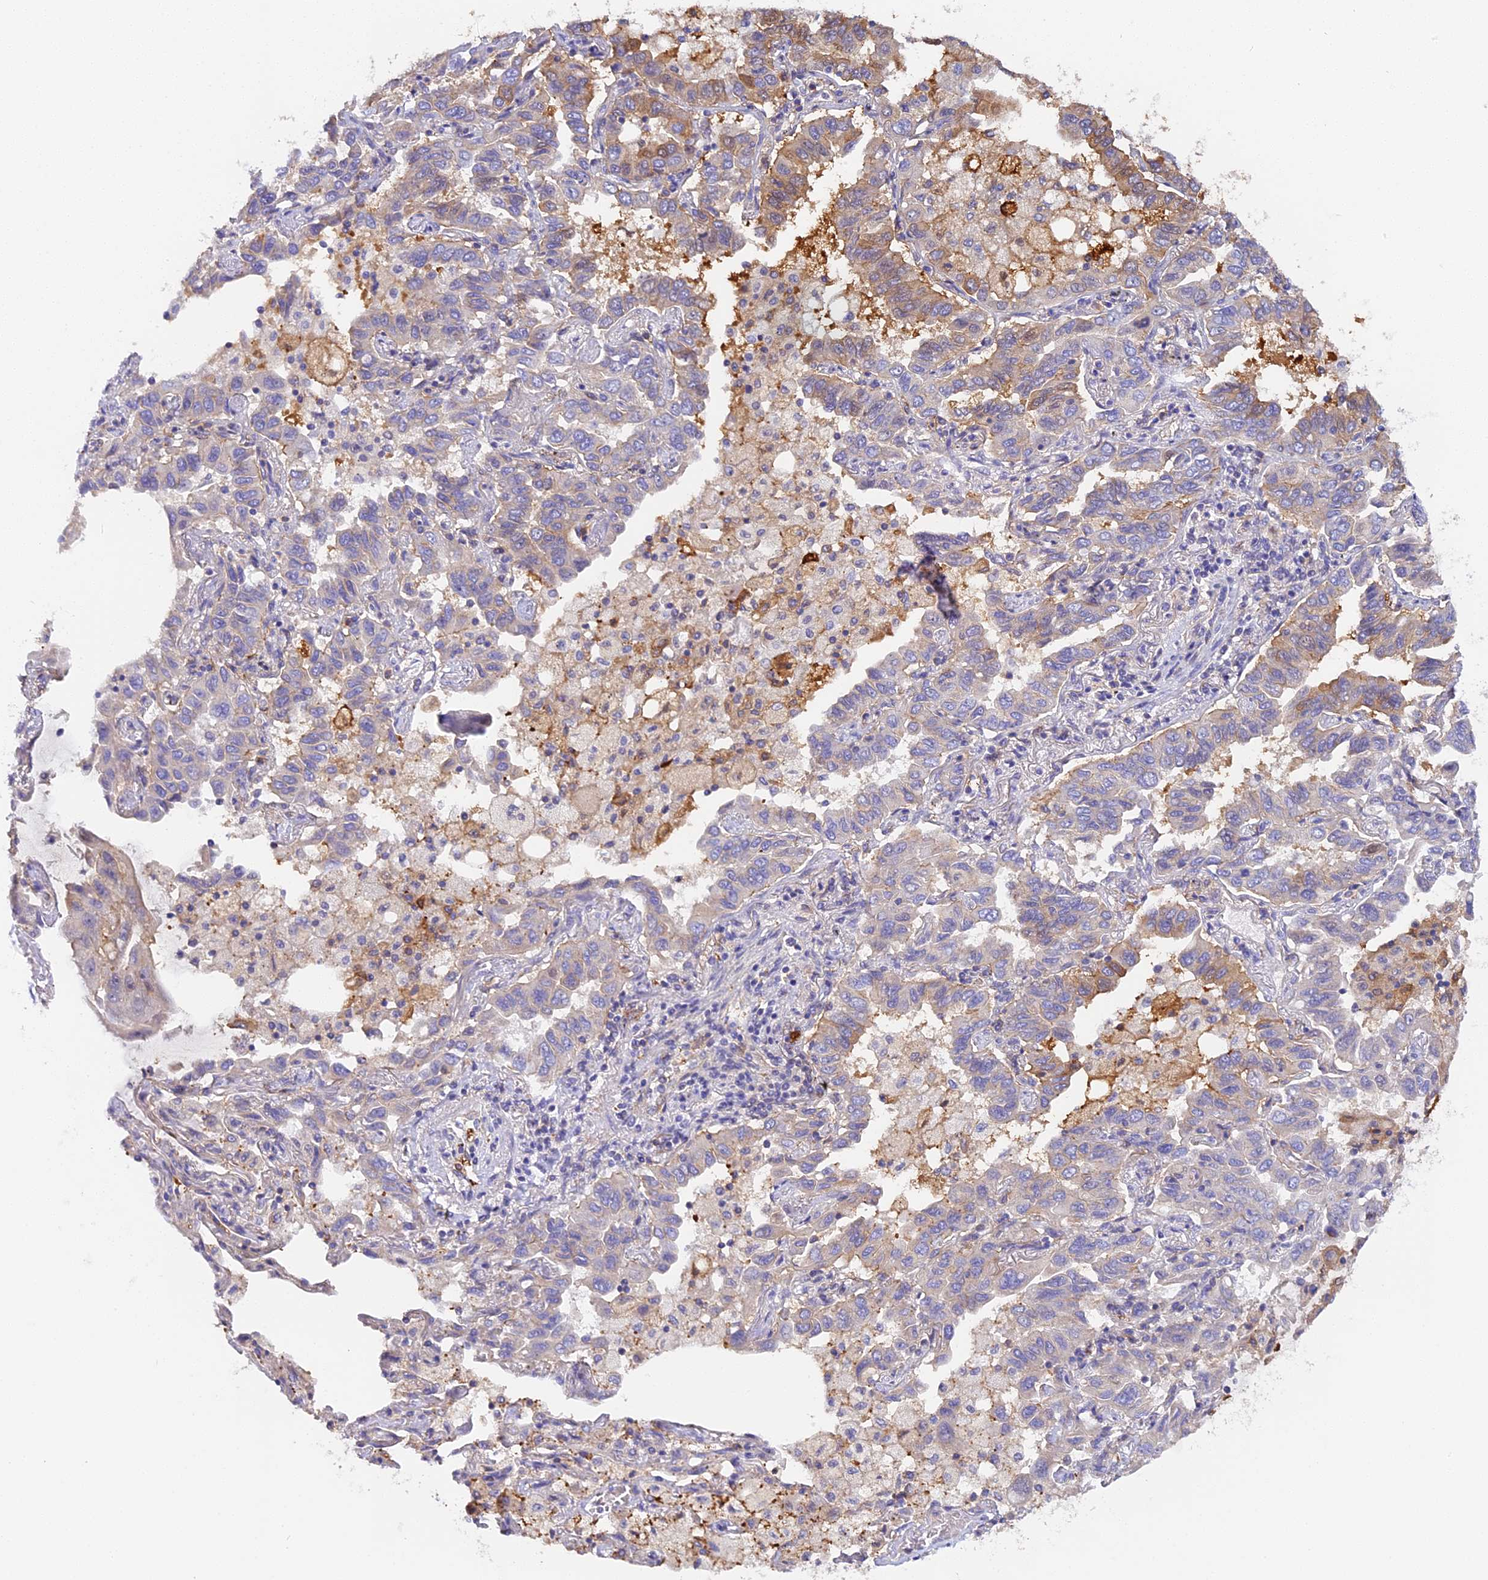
{"staining": {"intensity": "weak", "quantity": "<25%", "location": "cytoplasmic/membranous"}, "tissue": "lung cancer", "cell_type": "Tumor cells", "image_type": "cancer", "snomed": [{"axis": "morphology", "description": "Adenocarcinoma, NOS"}, {"axis": "topography", "description": "Lung"}], "caption": "Tumor cells show no significant positivity in lung adenocarcinoma.", "gene": "KATNB1", "patient": {"sex": "male", "age": 64}}